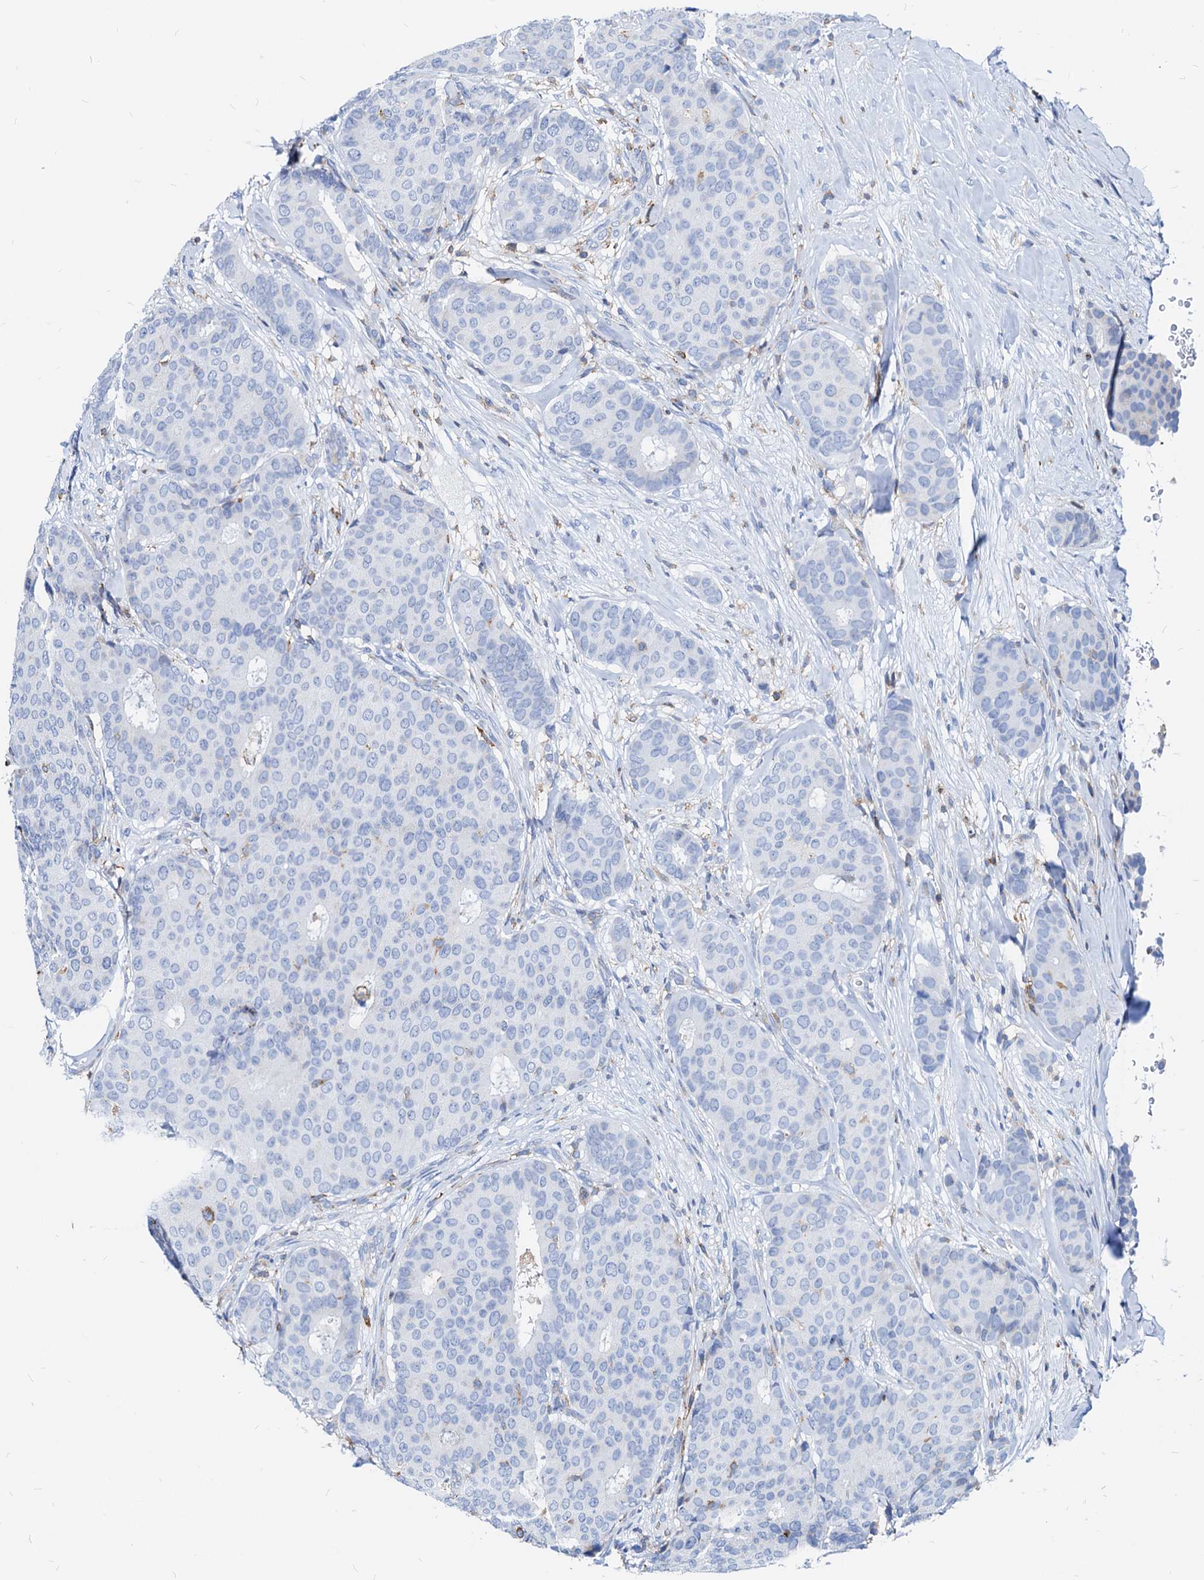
{"staining": {"intensity": "negative", "quantity": "none", "location": "none"}, "tissue": "breast cancer", "cell_type": "Tumor cells", "image_type": "cancer", "snomed": [{"axis": "morphology", "description": "Duct carcinoma"}, {"axis": "topography", "description": "Breast"}], "caption": "DAB (3,3'-diaminobenzidine) immunohistochemical staining of human breast invasive ductal carcinoma reveals no significant staining in tumor cells.", "gene": "LCP2", "patient": {"sex": "female", "age": 75}}